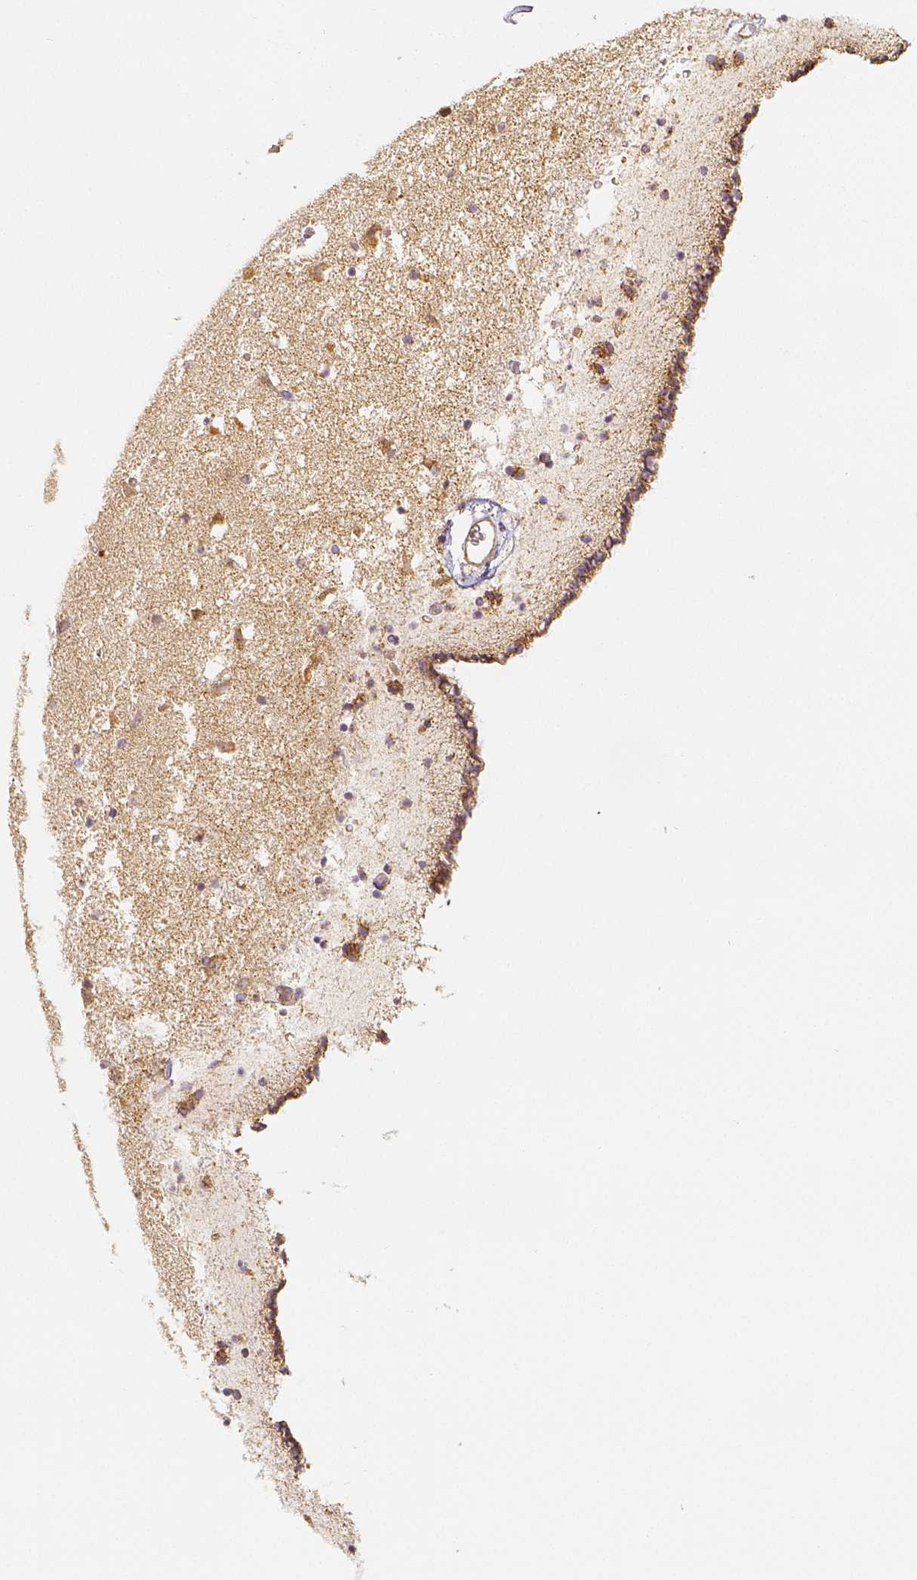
{"staining": {"intensity": "moderate", "quantity": ">75%", "location": "cytoplasmic/membranous"}, "tissue": "caudate", "cell_type": "Glial cells", "image_type": "normal", "snomed": [{"axis": "morphology", "description": "Normal tissue, NOS"}, {"axis": "topography", "description": "Lateral ventricle wall"}], "caption": "Immunohistochemistry (IHC) image of unremarkable human caudate stained for a protein (brown), which shows medium levels of moderate cytoplasmic/membranous positivity in about >75% of glial cells.", "gene": "PGAM5", "patient": {"sex": "female", "age": 42}}